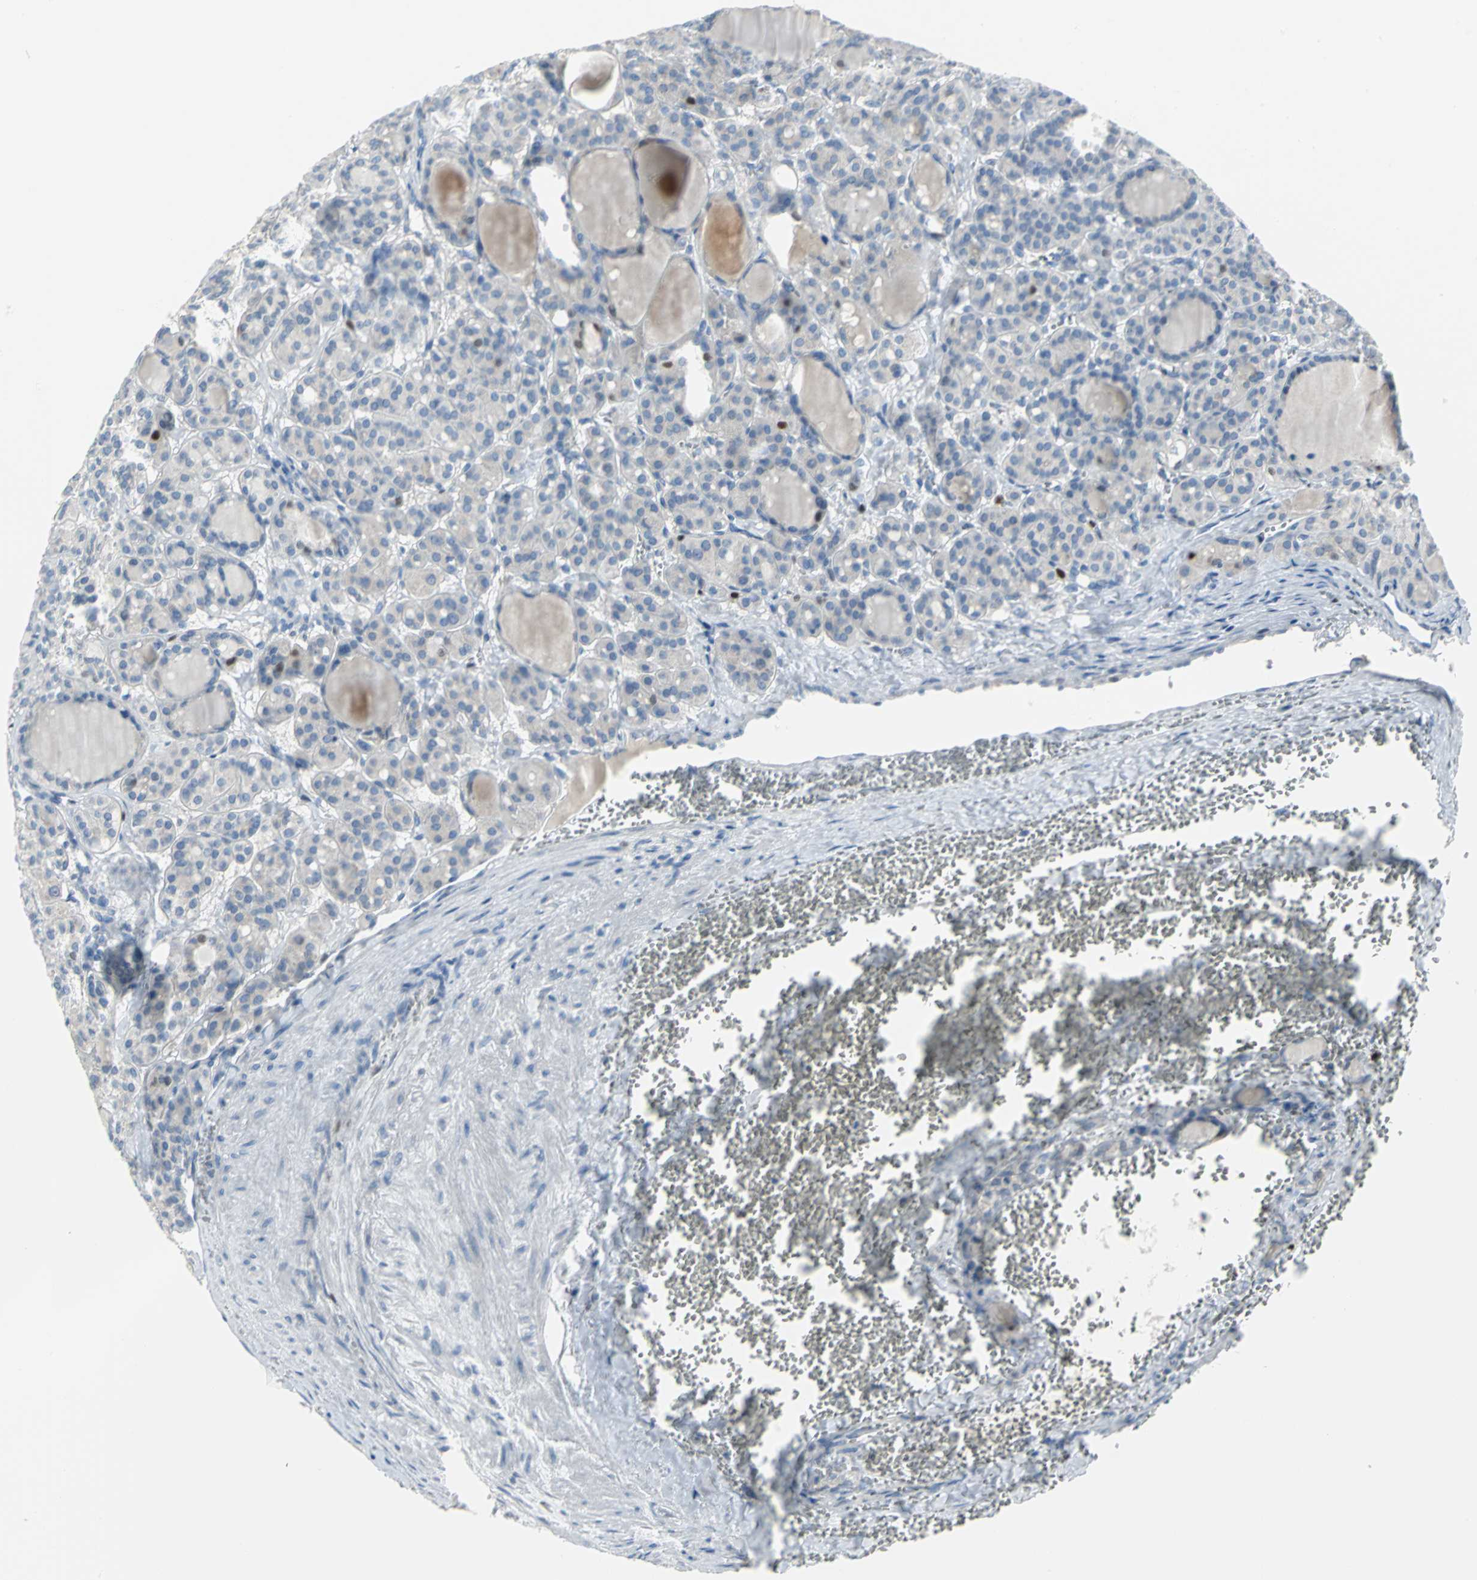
{"staining": {"intensity": "weak", "quantity": "25%-75%", "location": "cytoplasmic/membranous"}, "tissue": "thyroid cancer", "cell_type": "Tumor cells", "image_type": "cancer", "snomed": [{"axis": "morphology", "description": "Follicular adenoma carcinoma, NOS"}, {"axis": "topography", "description": "Thyroid gland"}], "caption": "Immunohistochemical staining of thyroid cancer (follicular adenoma carcinoma) demonstrates low levels of weak cytoplasmic/membranous protein positivity in approximately 25%-75% of tumor cells. The protein of interest is shown in brown color, while the nuclei are stained blue.", "gene": "MCM4", "patient": {"sex": "female", "age": 71}}